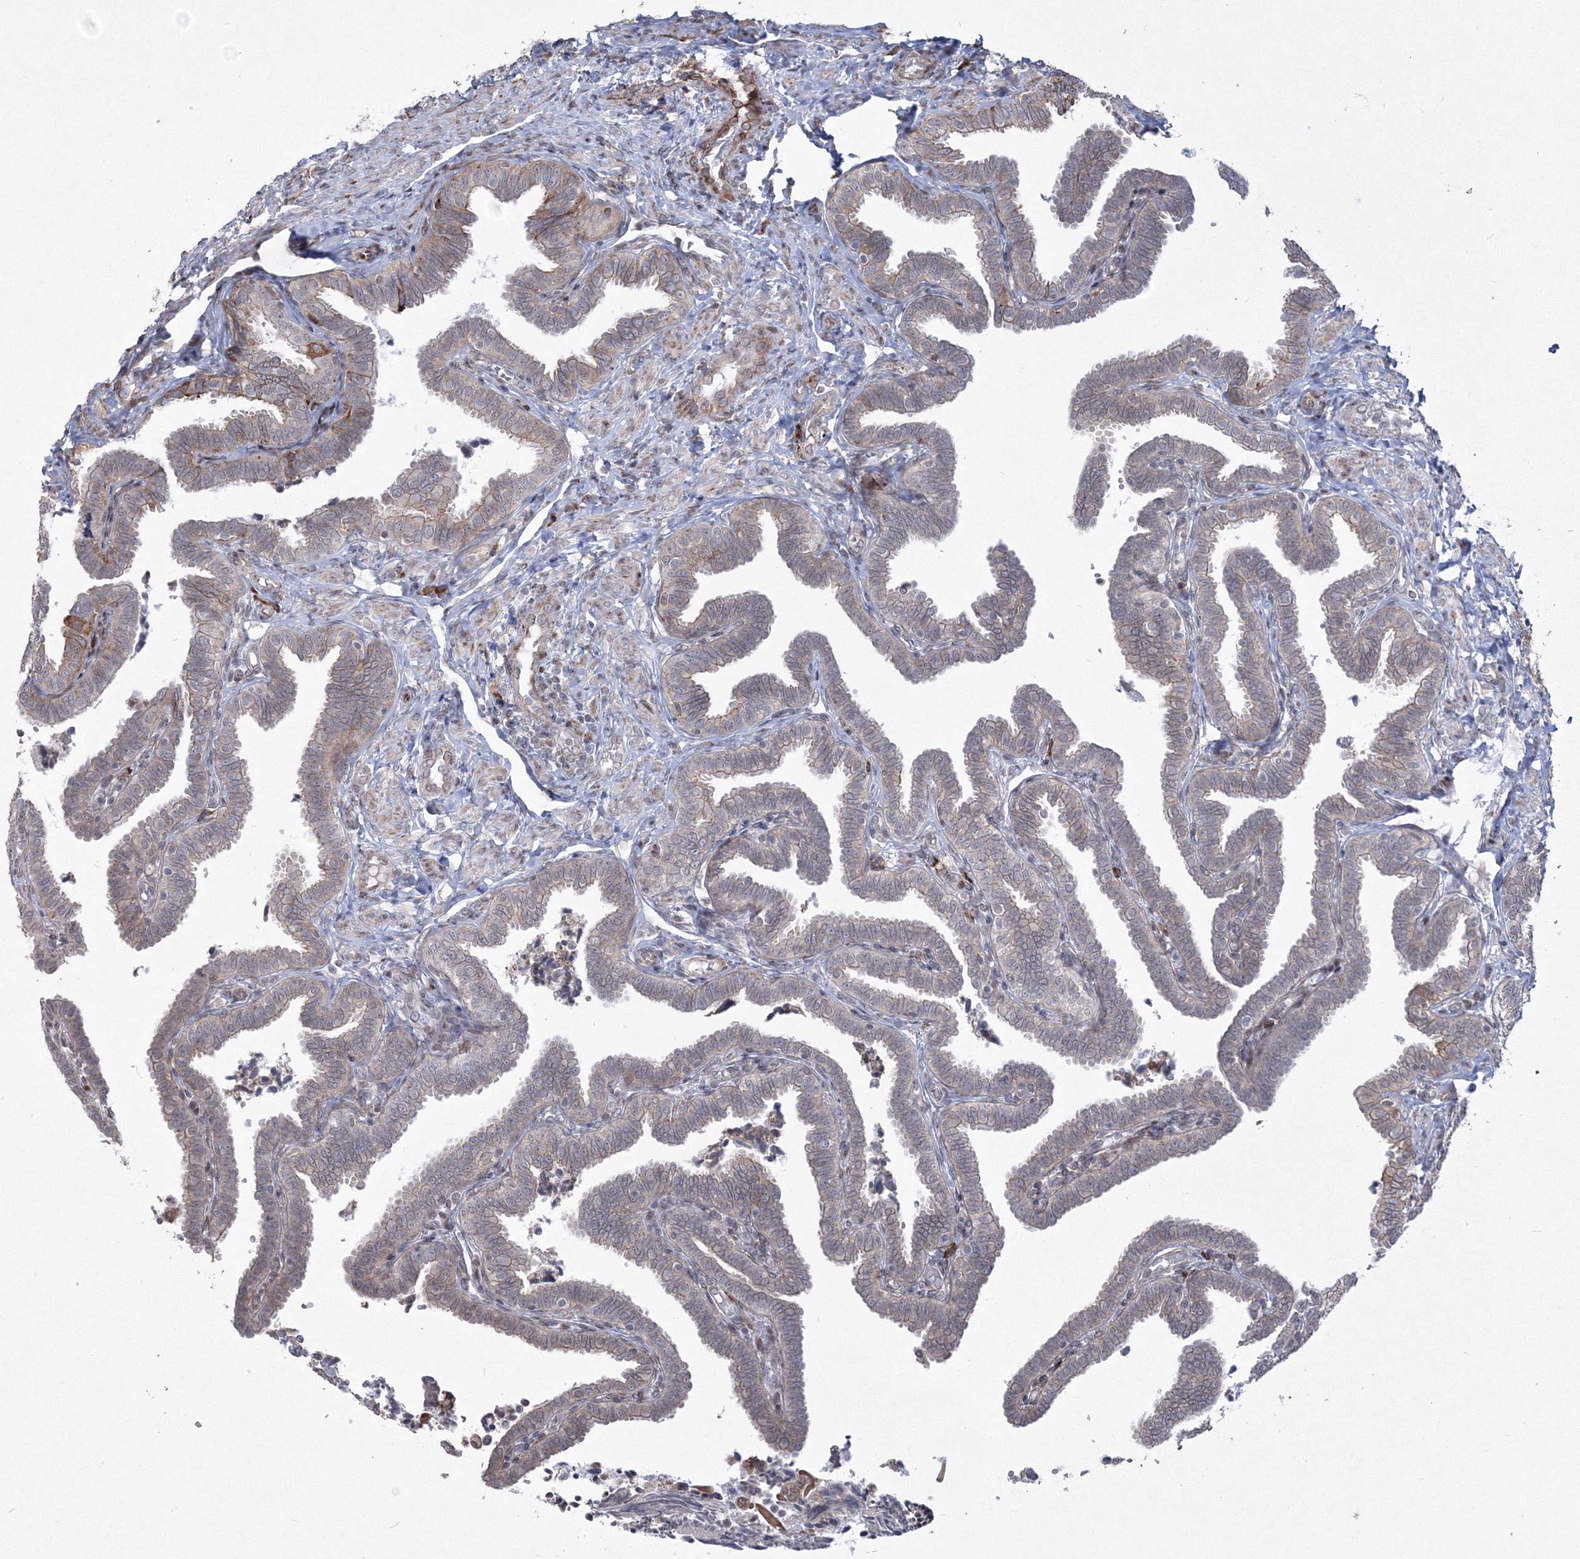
{"staining": {"intensity": "moderate", "quantity": ">75%", "location": "cytoplasmic/membranous"}, "tissue": "fallopian tube", "cell_type": "Glandular cells", "image_type": "normal", "snomed": [{"axis": "morphology", "description": "Normal tissue, NOS"}, {"axis": "topography", "description": "Fallopian tube"}], "caption": "IHC staining of normal fallopian tube, which reveals medium levels of moderate cytoplasmic/membranous staining in approximately >75% of glandular cells indicating moderate cytoplasmic/membranous protein staining. The staining was performed using DAB (brown) for protein detection and nuclei were counterstained in hematoxylin (blue).", "gene": "EFCAB12", "patient": {"sex": "female", "age": 39}}